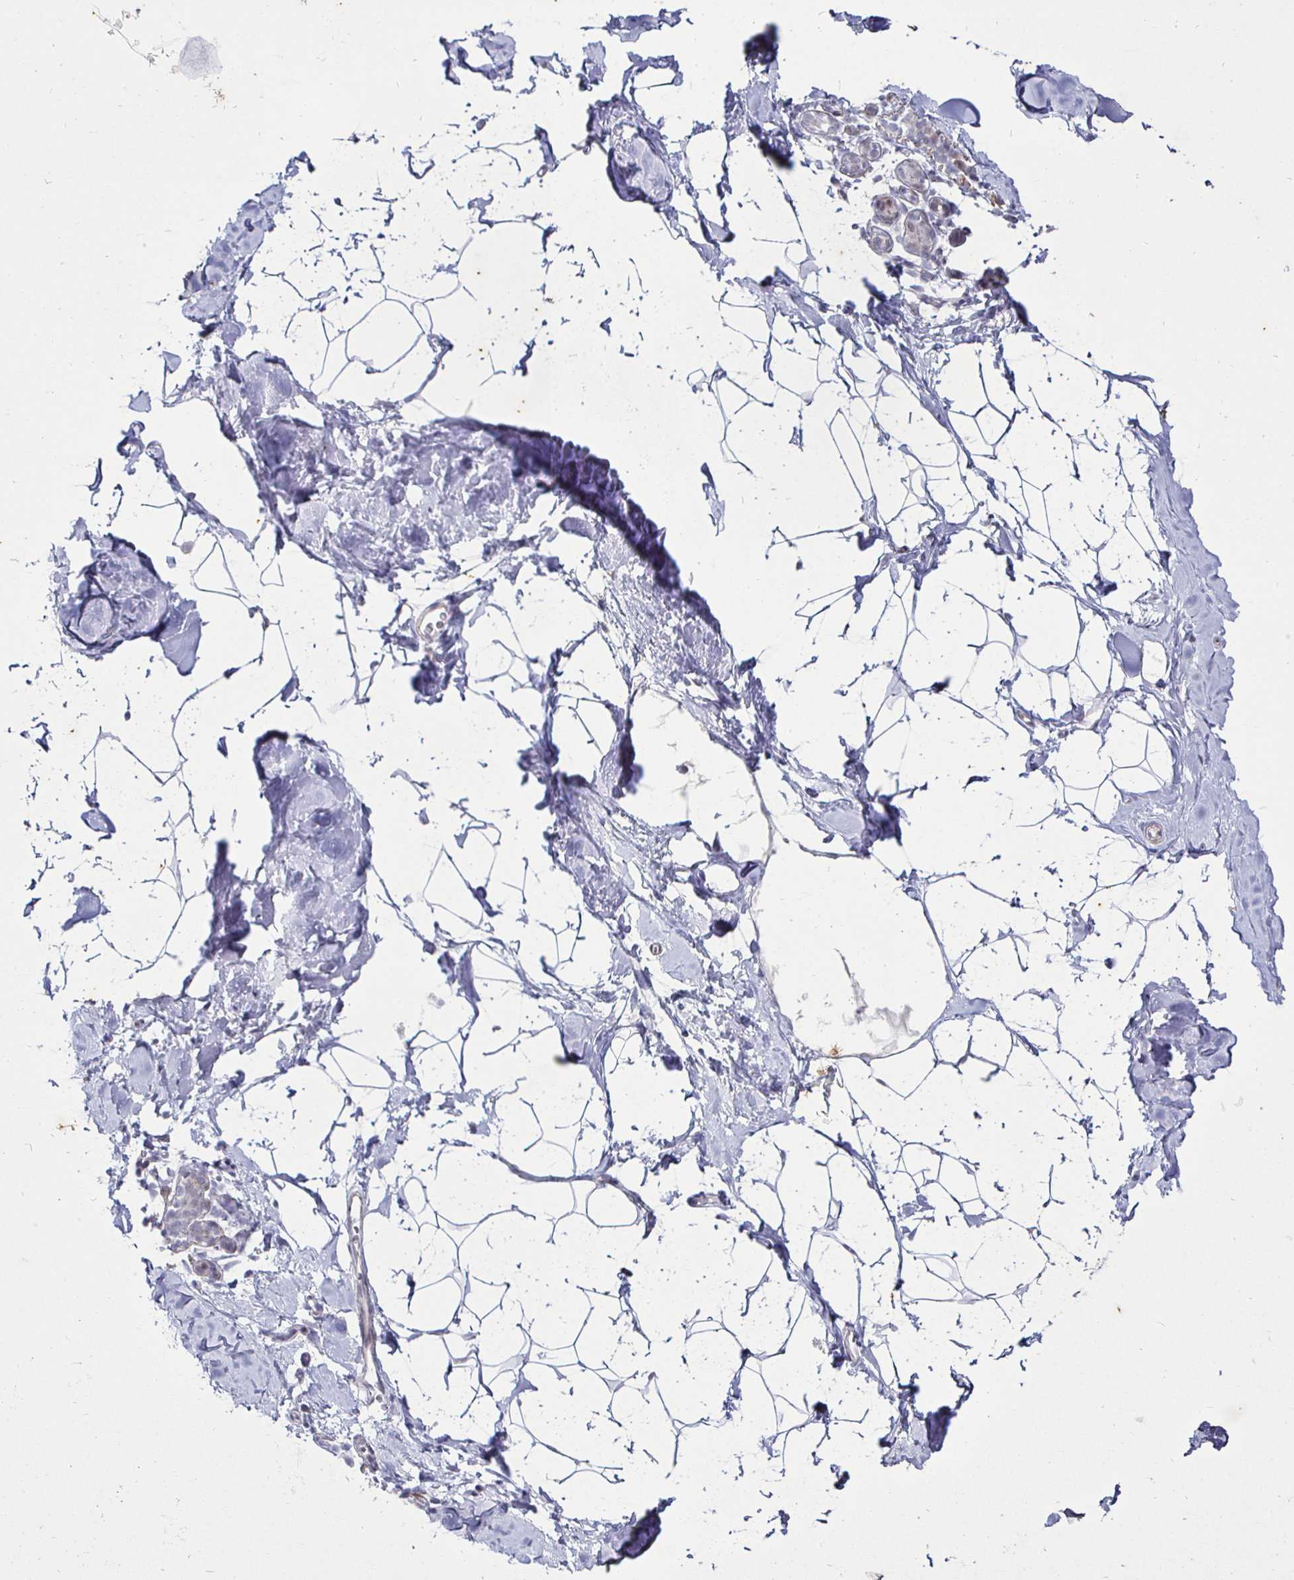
{"staining": {"intensity": "negative", "quantity": "none", "location": "none"}, "tissue": "breast", "cell_type": "Adipocytes", "image_type": "normal", "snomed": [{"axis": "morphology", "description": "Normal tissue, NOS"}, {"axis": "topography", "description": "Breast"}], "caption": "Adipocytes are negative for brown protein staining in normal breast. (DAB immunohistochemistry with hematoxylin counter stain).", "gene": "MLH1", "patient": {"sex": "female", "age": 32}}